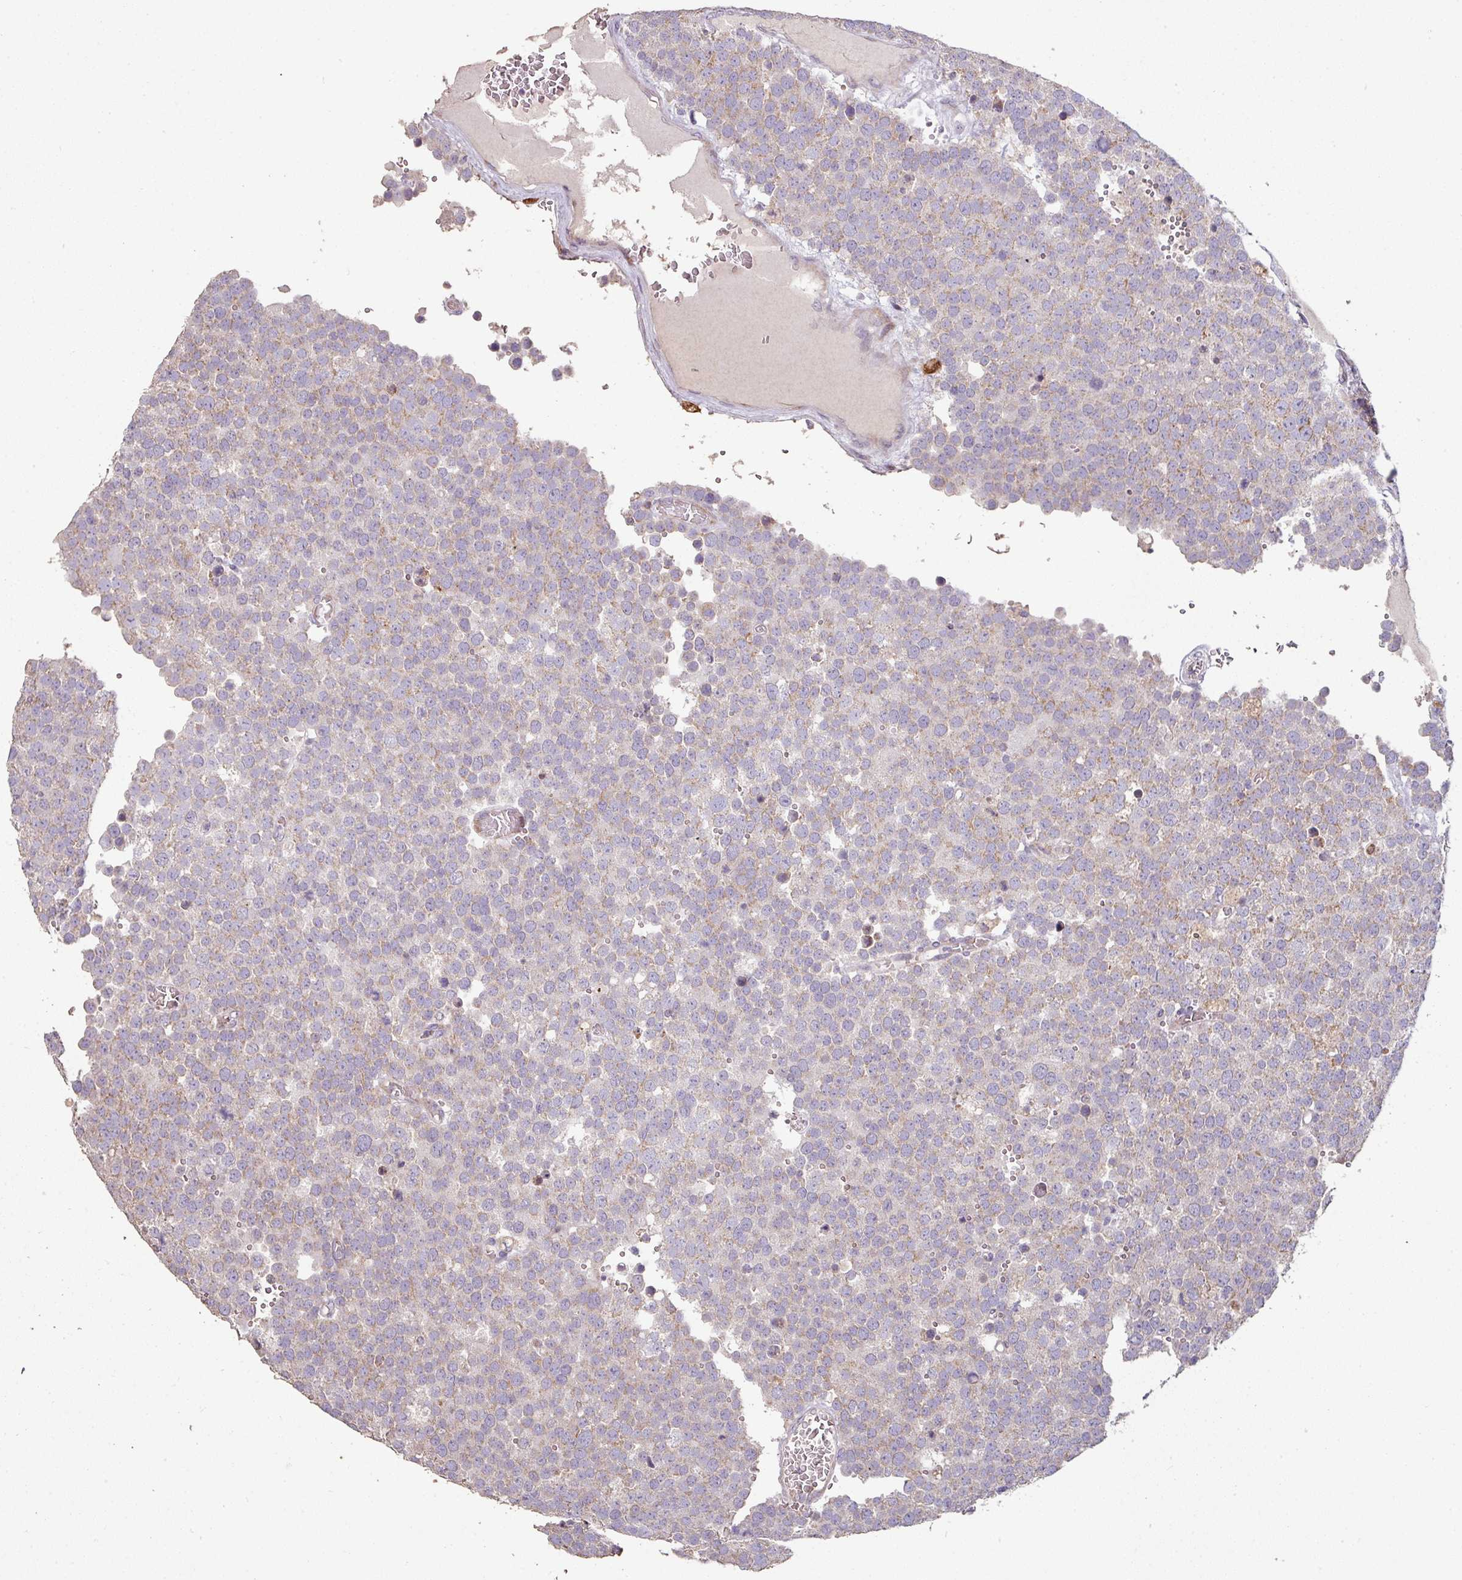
{"staining": {"intensity": "weak", "quantity": "<25%", "location": "cytoplasmic/membranous"}, "tissue": "testis cancer", "cell_type": "Tumor cells", "image_type": "cancer", "snomed": [{"axis": "morphology", "description": "Normal tissue, NOS"}, {"axis": "morphology", "description": "Seminoma, NOS"}, {"axis": "topography", "description": "Testis"}], "caption": "An IHC photomicrograph of seminoma (testis) is shown. There is no staining in tumor cells of seminoma (testis).", "gene": "RPL23A", "patient": {"sex": "male", "age": 71}}